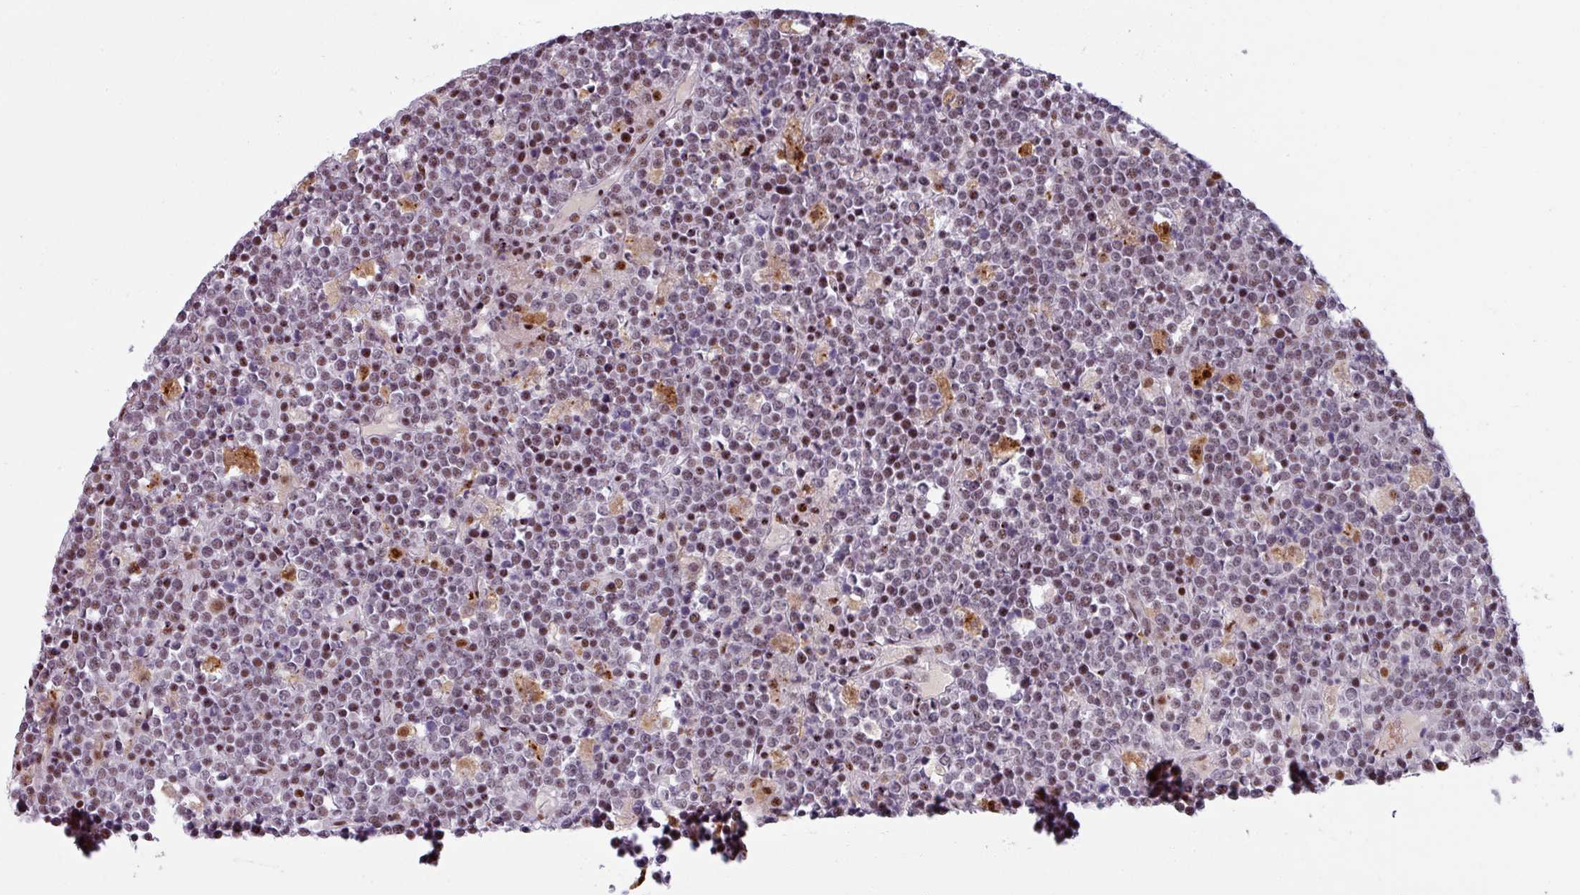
{"staining": {"intensity": "moderate", "quantity": "25%-75%", "location": "nuclear"}, "tissue": "lymphoma", "cell_type": "Tumor cells", "image_type": "cancer", "snomed": [{"axis": "morphology", "description": "Malignant lymphoma, non-Hodgkin's type, High grade"}, {"axis": "topography", "description": "Ovary"}], "caption": "Human lymphoma stained with a protein marker demonstrates moderate staining in tumor cells.", "gene": "NCOR1", "patient": {"sex": "female", "age": 56}}